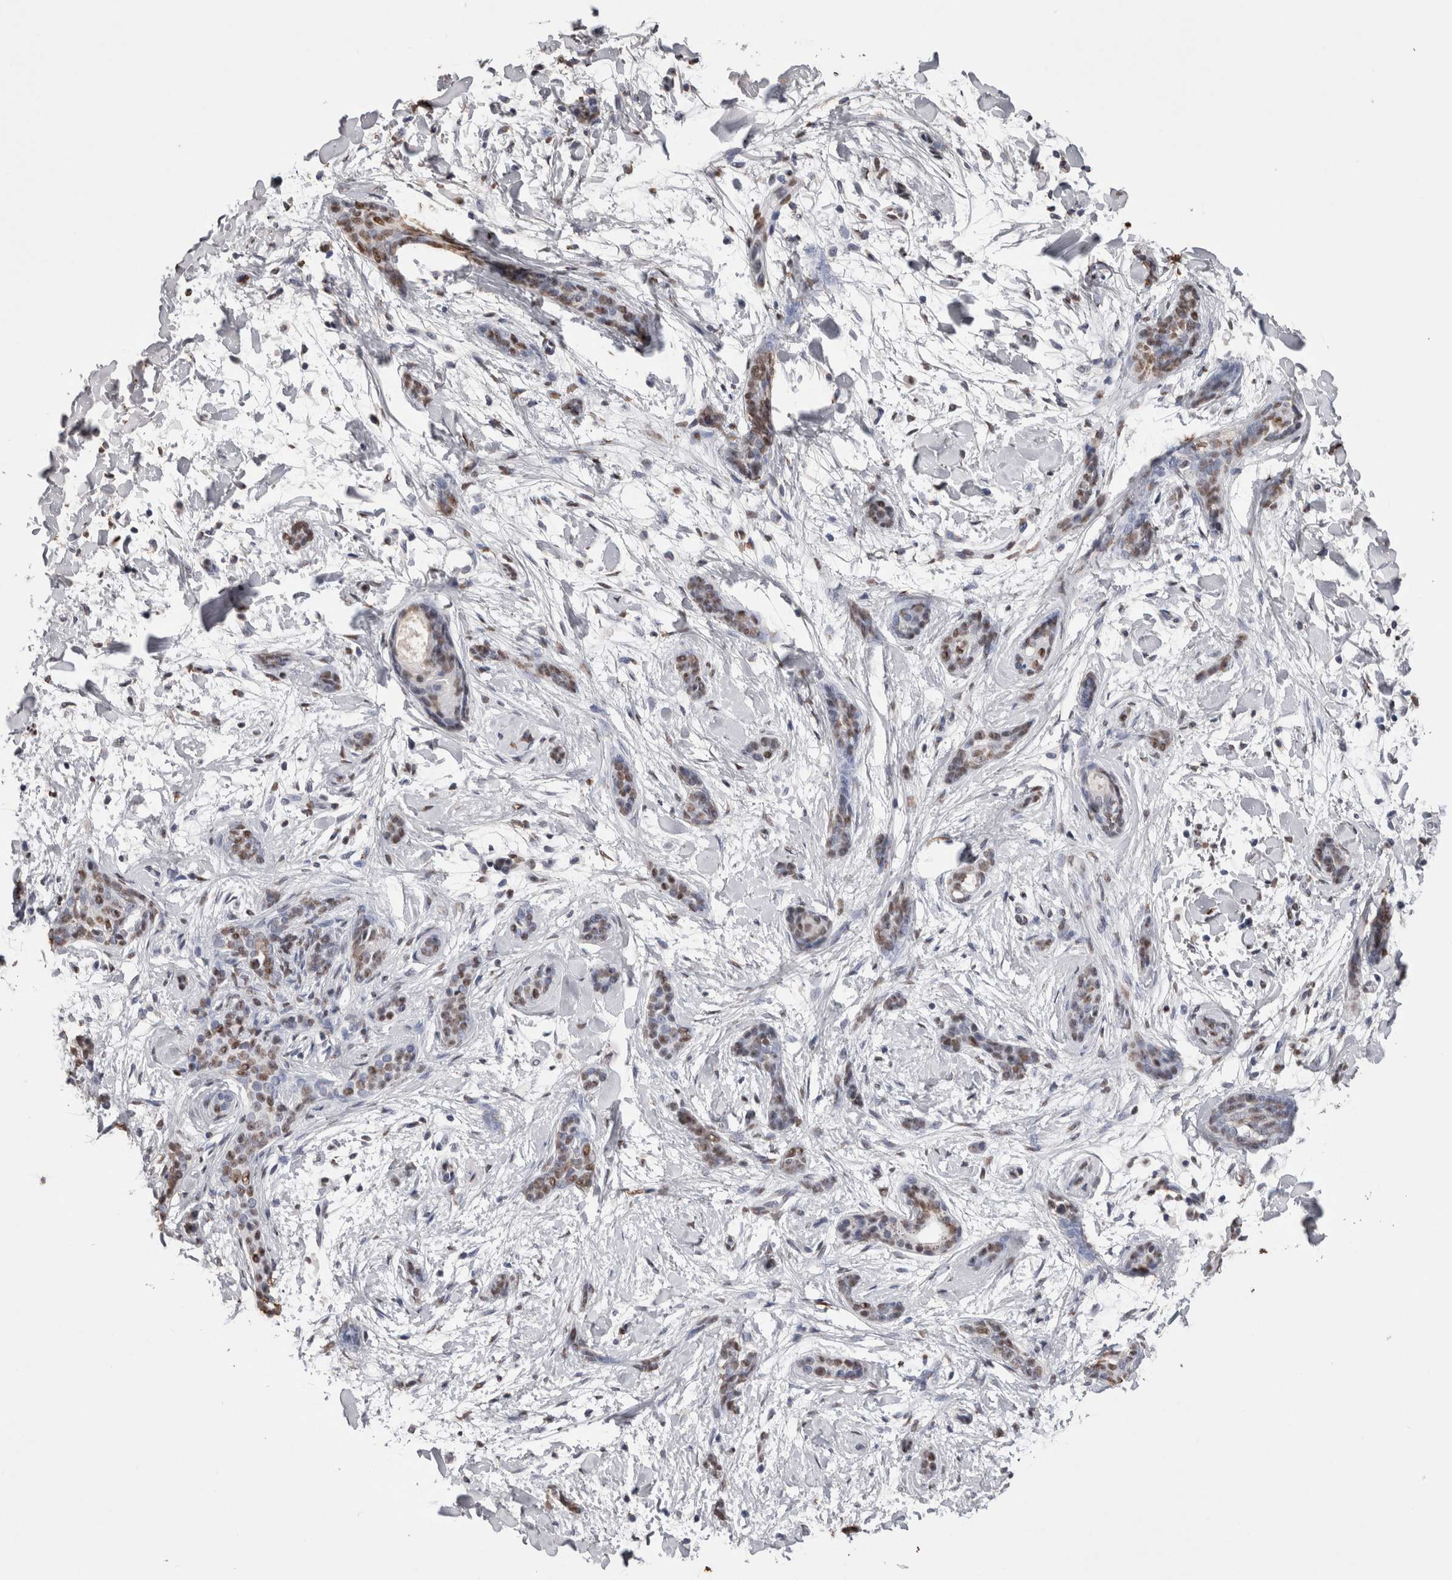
{"staining": {"intensity": "moderate", "quantity": ">75%", "location": "nuclear"}, "tissue": "skin cancer", "cell_type": "Tumor cells", "image_type": "cancer", "snomed": [{"axis": "morphology", "description": "Basal cell carcinoma"}, {"axis": "morphology", "description": "Adnexal tumor, benign"}, {"axis": "topography", "description": "Skin"}], "caption": "Brown immunohistochemical staining in human skin benign adnexal tumor reveals moderate nuclear expression in about >75% of tumor cells.", "gene": "NTHL1", "patient": {"sex": "female", "age": 42}}